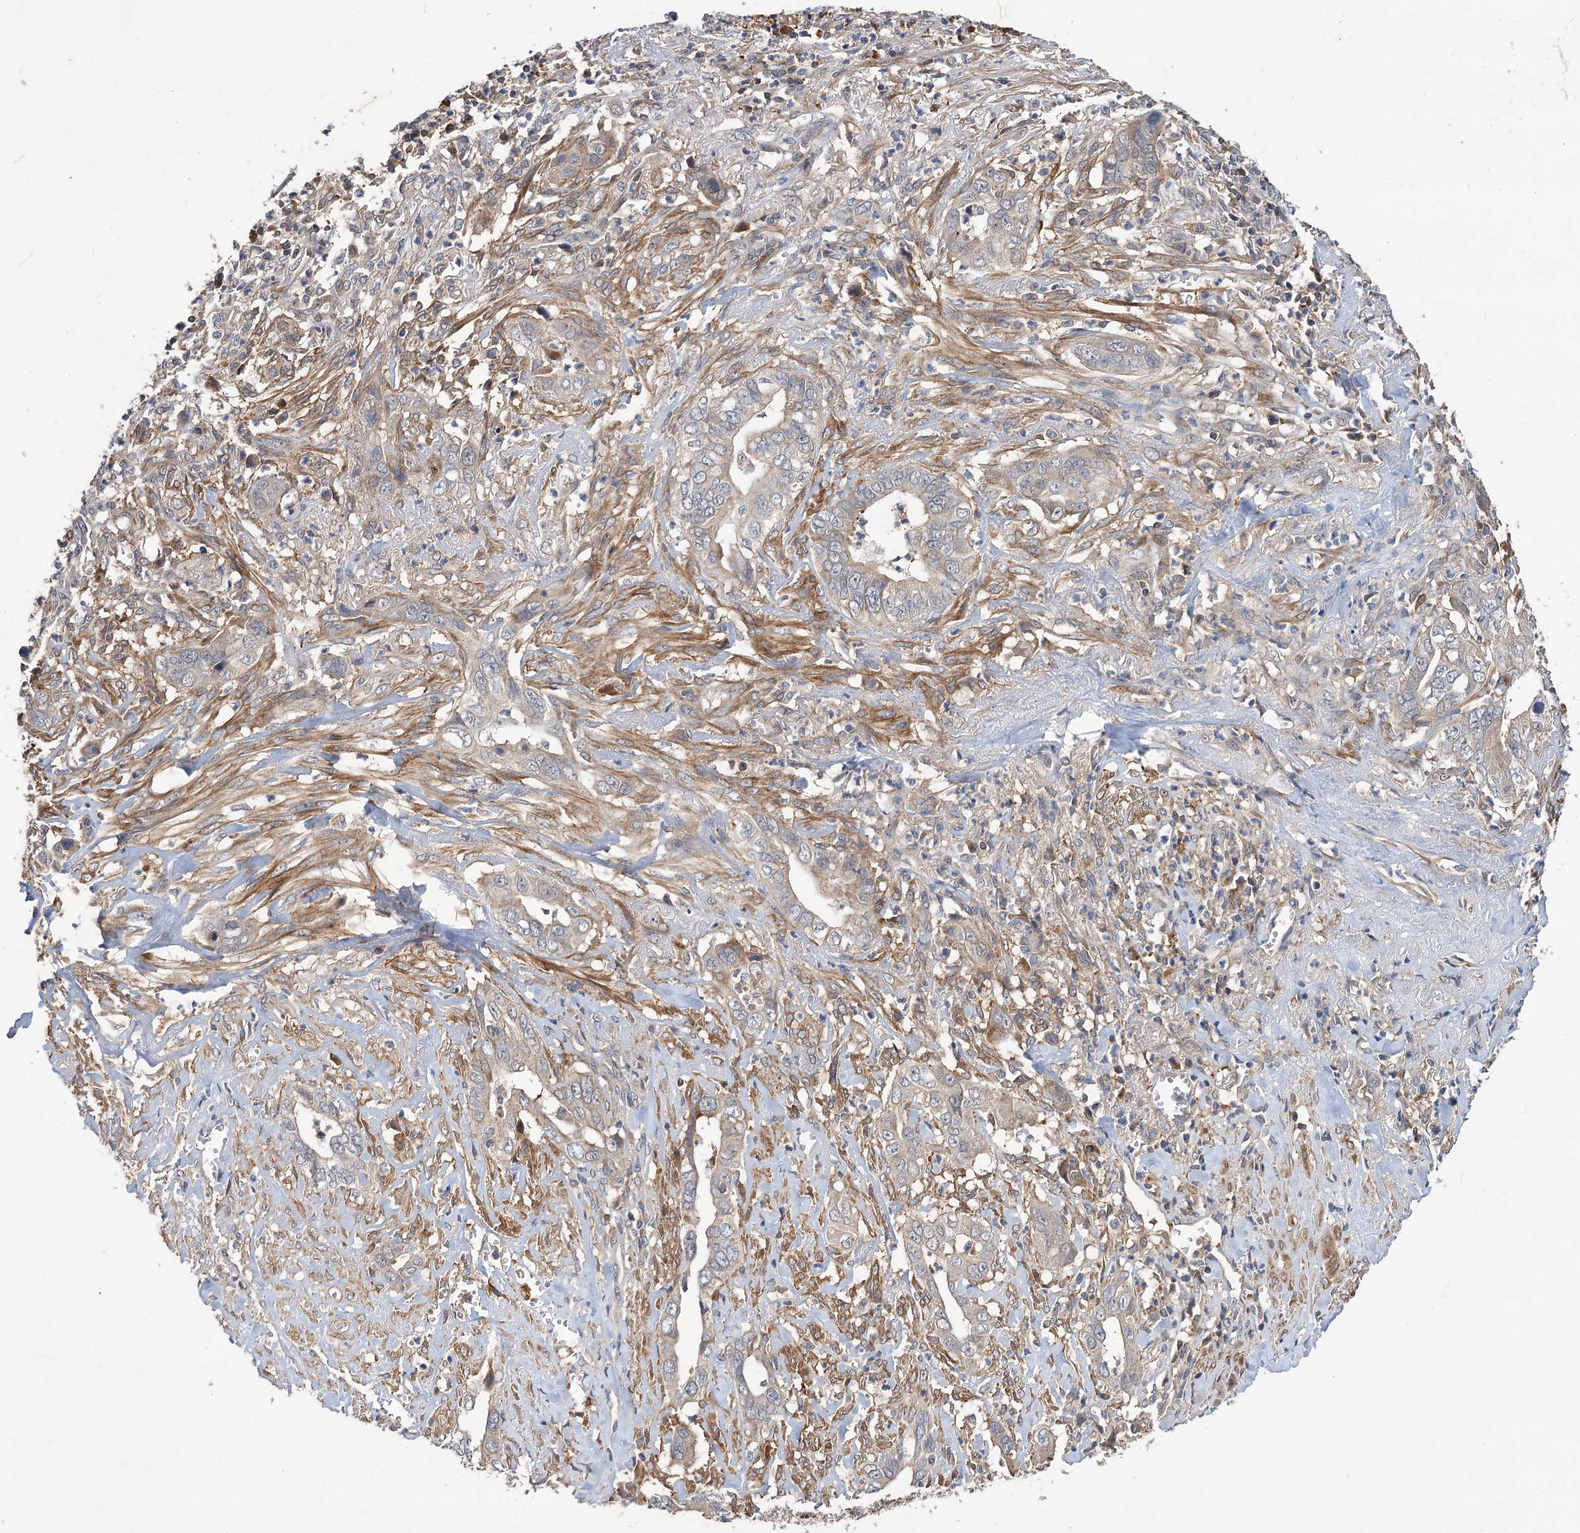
{"staining": {"intensity": "negative", "quantity": "none", "location": "none"}, "tissue": "liver cancer", "cell_type": "Tumor cells", "image_type": "cancer", "snomed": [{"axis": "morphology", "description": "Cholangiocarcinoma"}, {"axis": "topography", "description": "Liver"}], "caption": "Tumor cells are negative for protein expression in human liver cancer (cholangiocarcinoma).", "gene": "FBXW8", "patient": {"sex": "female", "age": 79}}